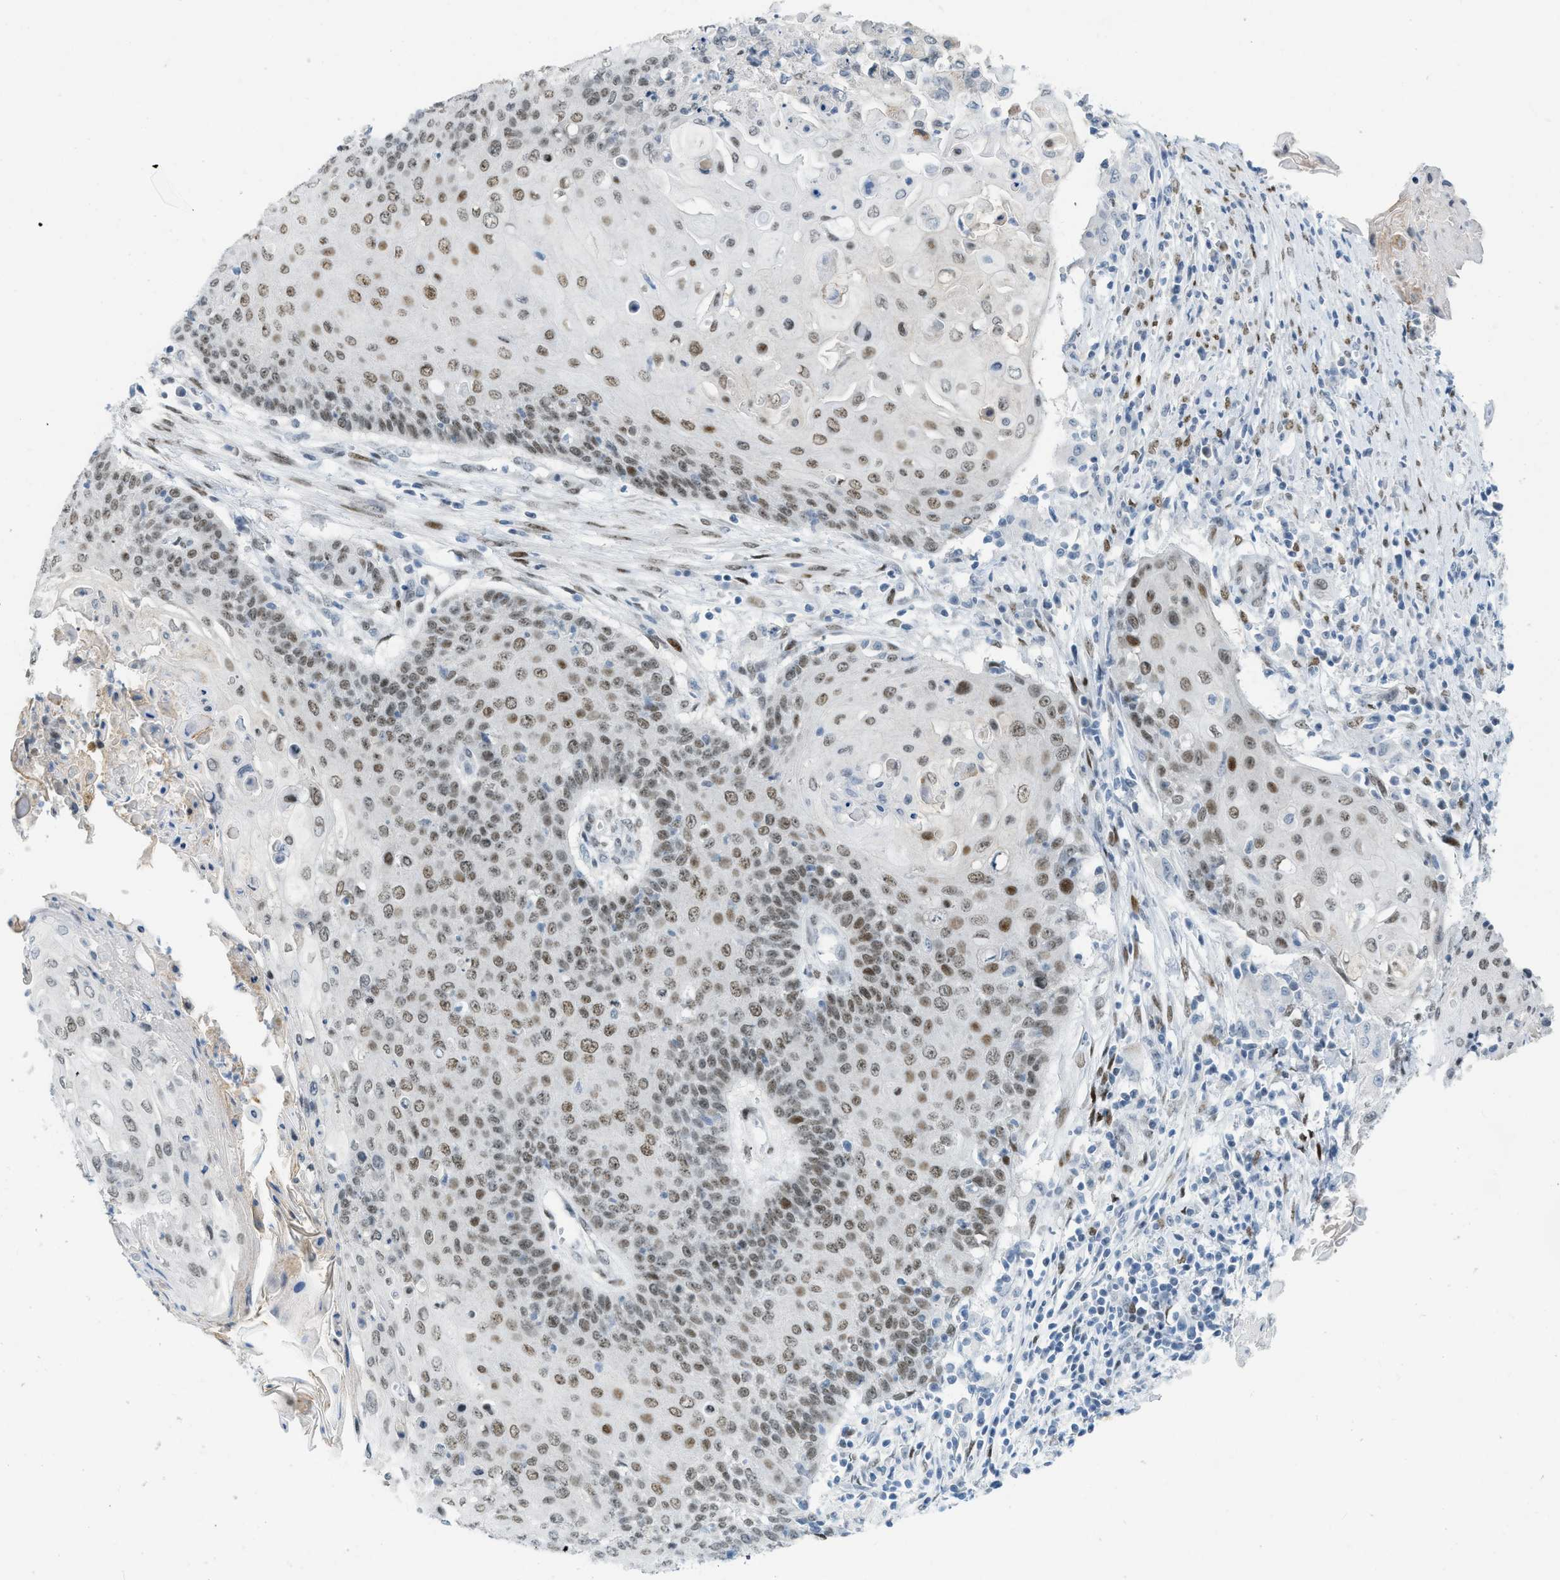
{"staining": {"intensity": "moderate", "quantity": ">75%", "location": "nuclear"}, "tissue": "cervical cancer", "cell_type": "Tumor cells", "image_type": "cancer", "snomed": [{"axis": "morphology", "description": "Squamous cell carcinoma, NOS"}, {"axis": "topography", "description": "Cervix"}], "caption": "Cervical cancer stained with a protein marker displays moderate staining in tumor cells.", "gene": "PBX1", "patient": {"sex": "female", "age": 39}}